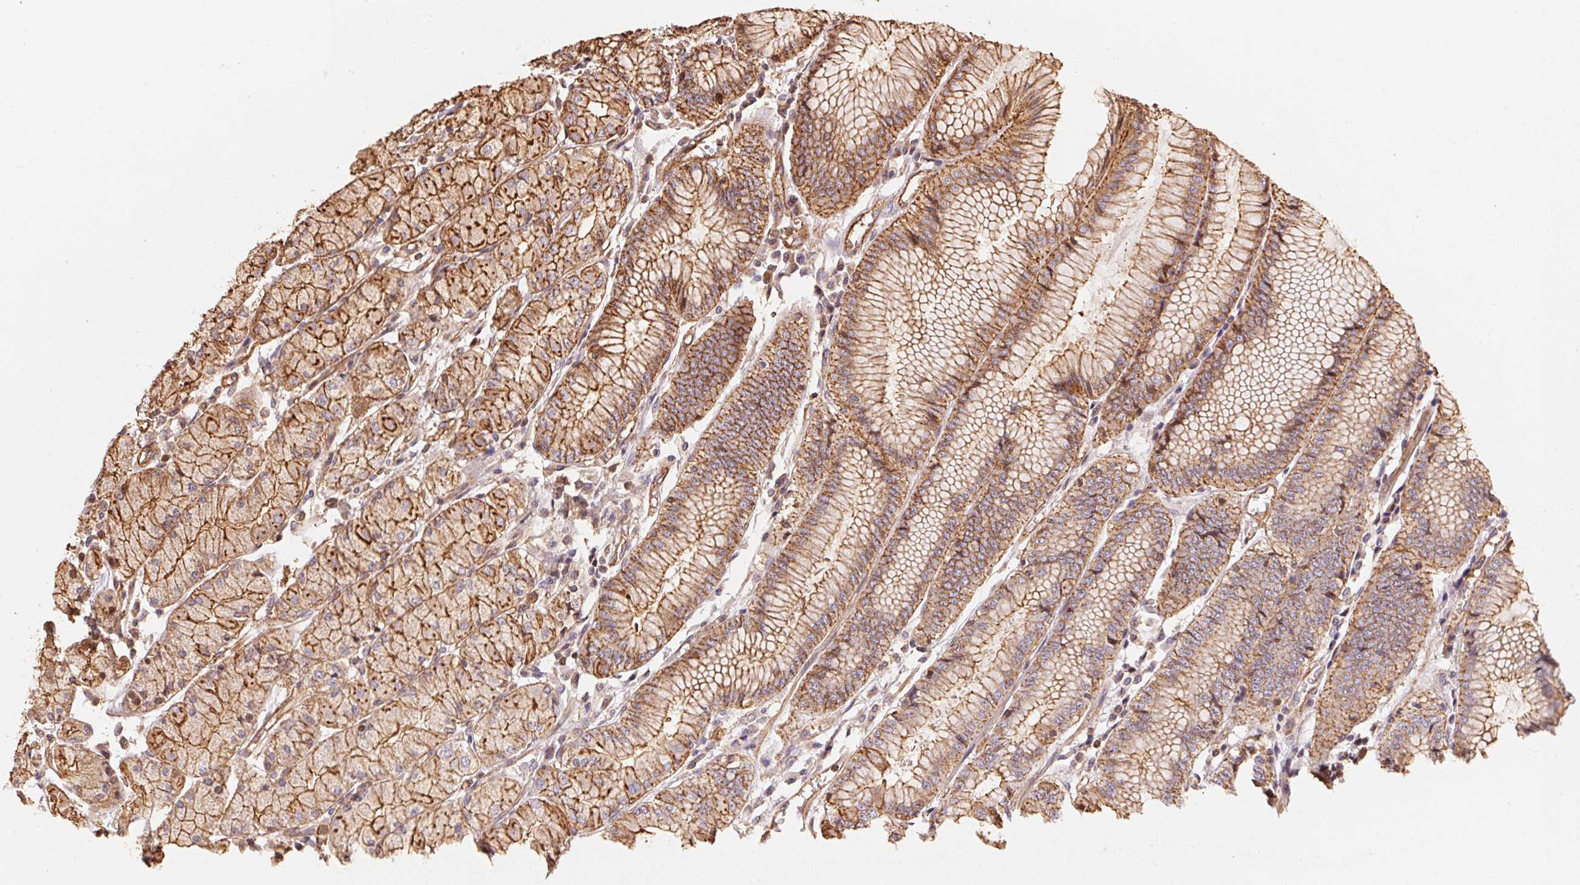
{"staining": {"intensity": "moderate", "quantity": ">75%", "location": "cytoplasmic/membranous"}, "tissue": "stomach", "cell_type": "Glandular cells", "image_type": "normal", "snomed": [{"axis": "morphology", "description": "Normal tissue, NOS"}, {"axis": "topography", "description": "Stomach, upper"}], "caption": "Immunohistochemical staining of benign stomach displays >75% levels of moderate cytoplasmic/membranous protein expression in approximately >75% of glandular cells. (brown staining indicates protein expression, while blue staining denotes nuclei).", "gene": "FRAS1", "patient": {"sex": "male", "age": 69}}